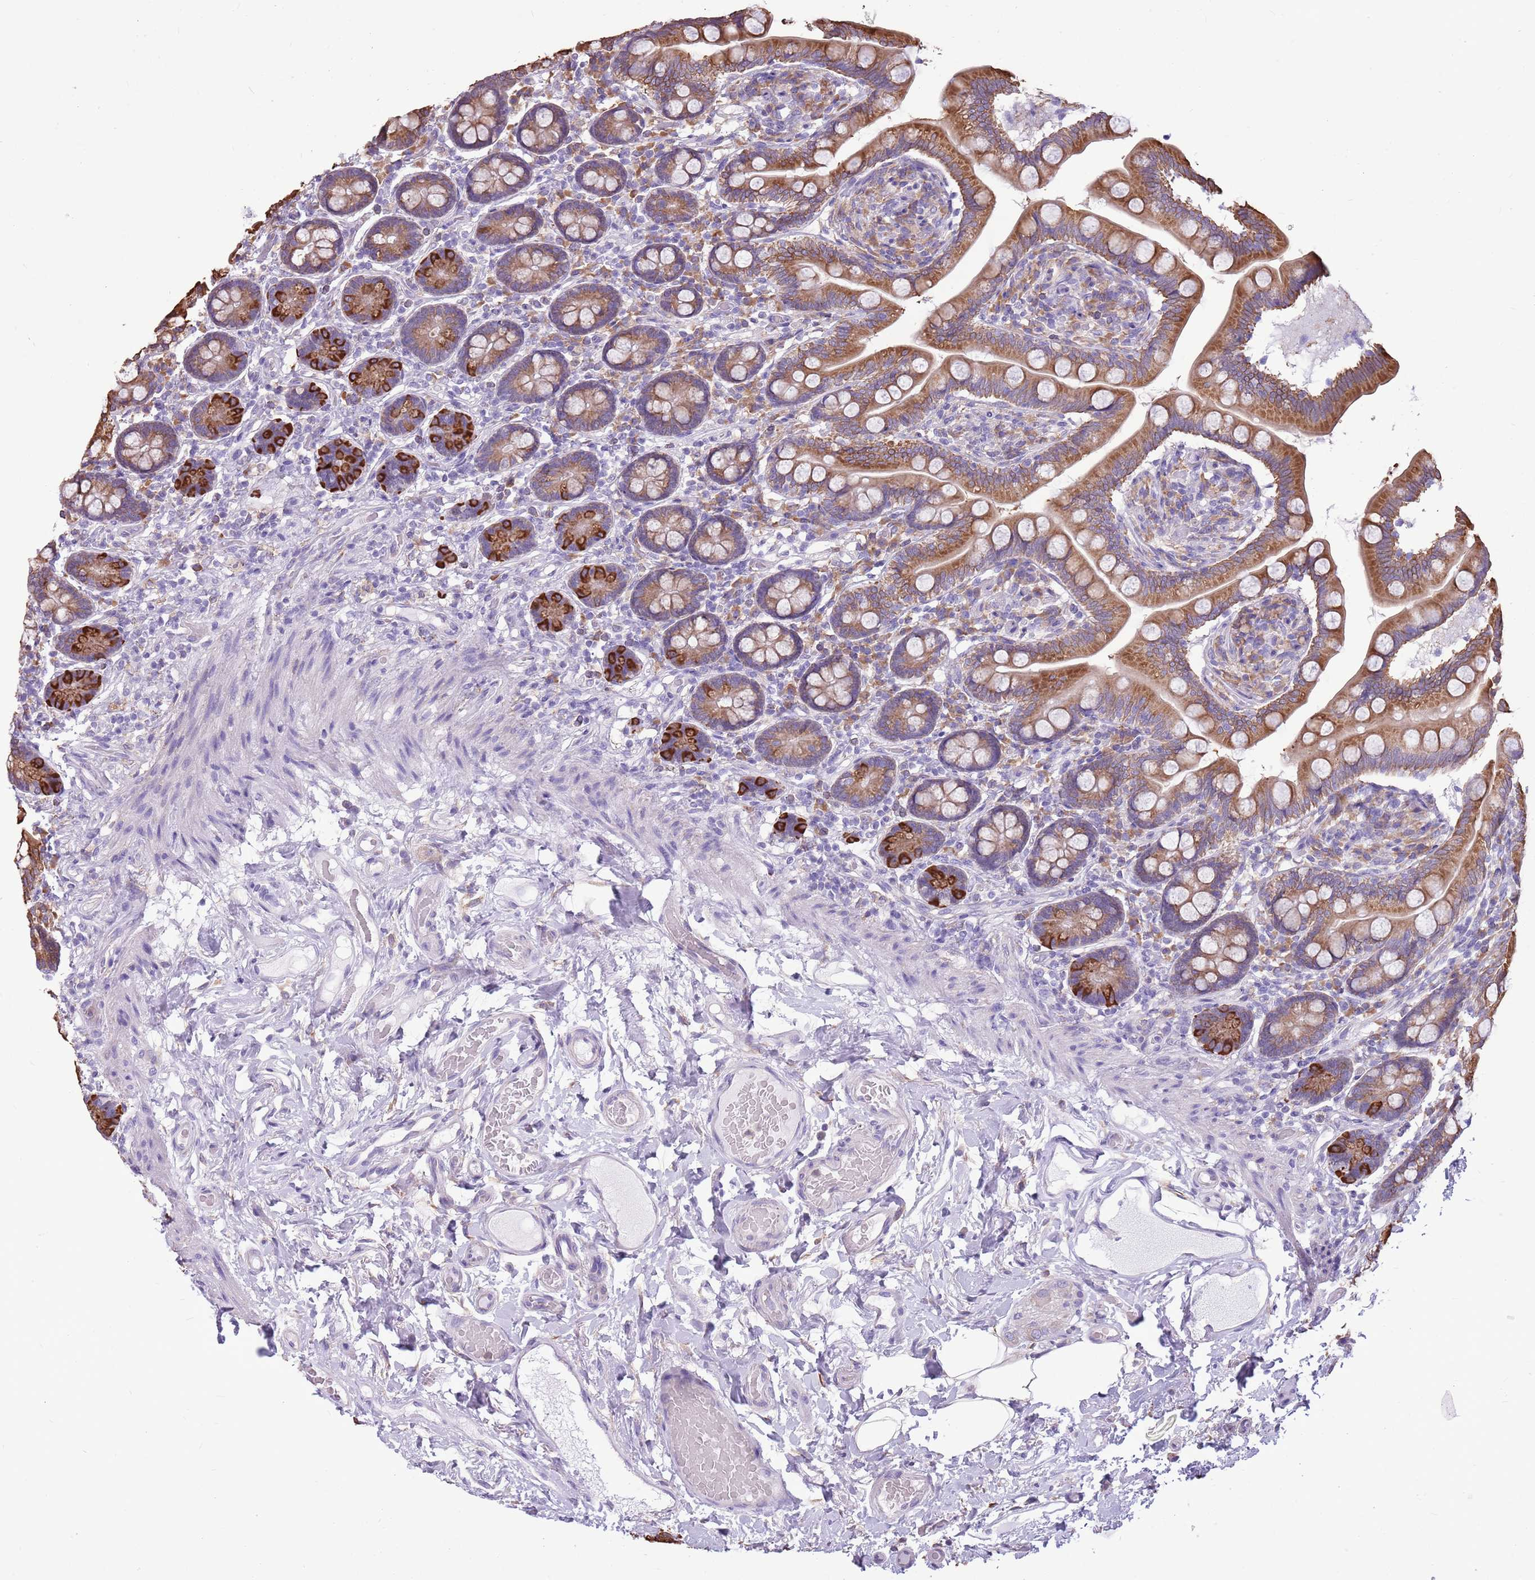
{"staining": {"intensity": "moderate", "quantity": ">75%", "location": "cytoplasmic/membranous"}, "tissue": "small intestine", "cell_type": "Glandular cells", "image_type": "normal", "snomed": [{"axis": "morphology", "description": "Normal tissue, NOS"}, {"axis": "topography", "description": "Small intestine"}], "caption": "Moderate cytoplasmic/membranous staining for a protein is seen in about >75% of glandular cells of benign small intestine using IHC.", "gene": "KCTD19", "patient": {"sex": "female", "age": 64}}